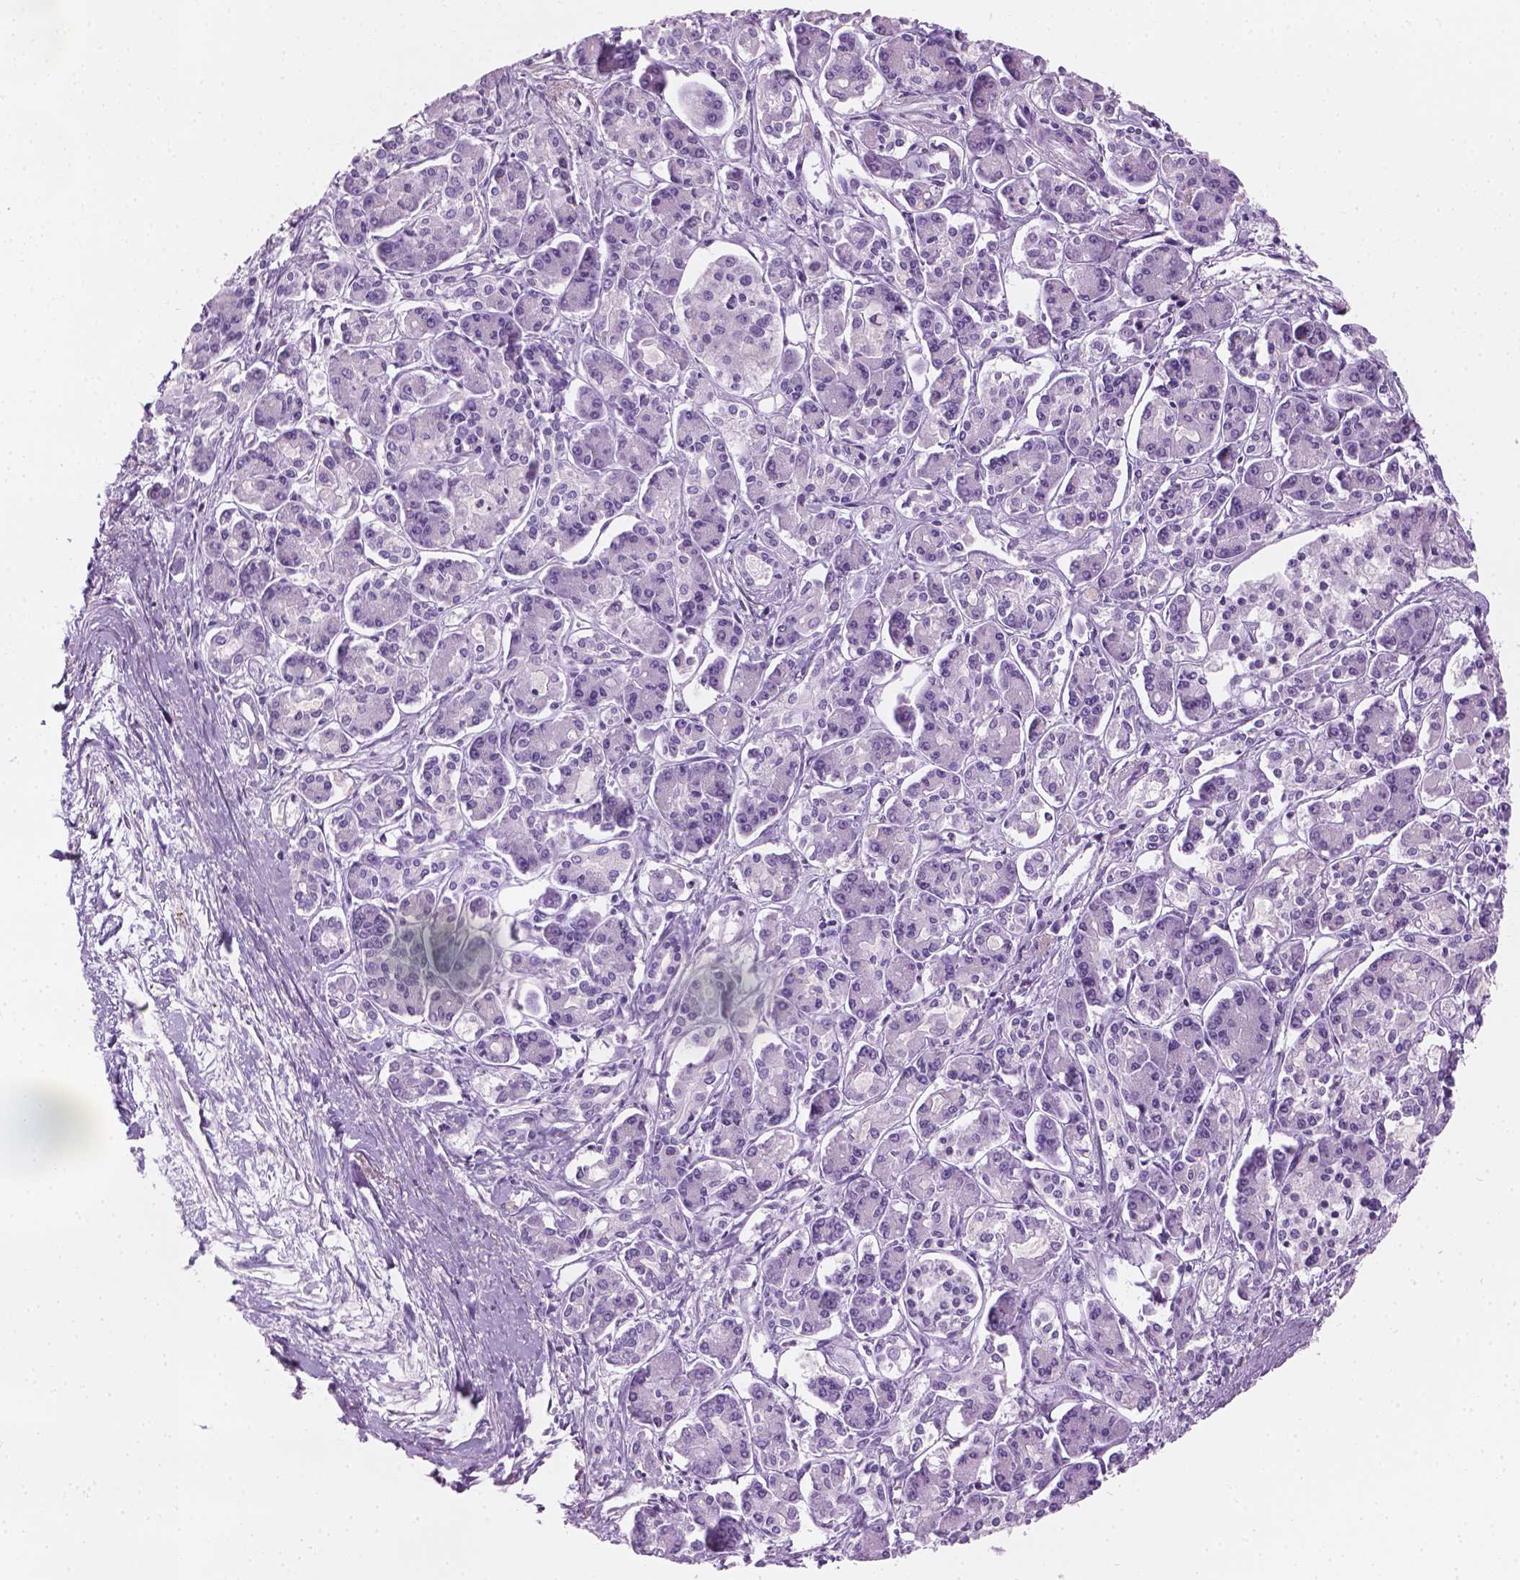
{"staining": {"intensity": "negative", "quantity": "none", "location": "none"}, "tissue": "pancreatic cancer", "cell_type": "Tumor cells", "image_type": "cancer", "snomed": [{"axis": "morphology", "description": "Adenocarcinoma, NOS"}, {"axis": "topography", "description": "Pancreas"}], "caption": "Human pancreatic adenocarcinoma stained for a protein using IHC shows no staining in tumor cells.", "gene": "TTC29", "patient": {"sex": "male", "age": 85}}